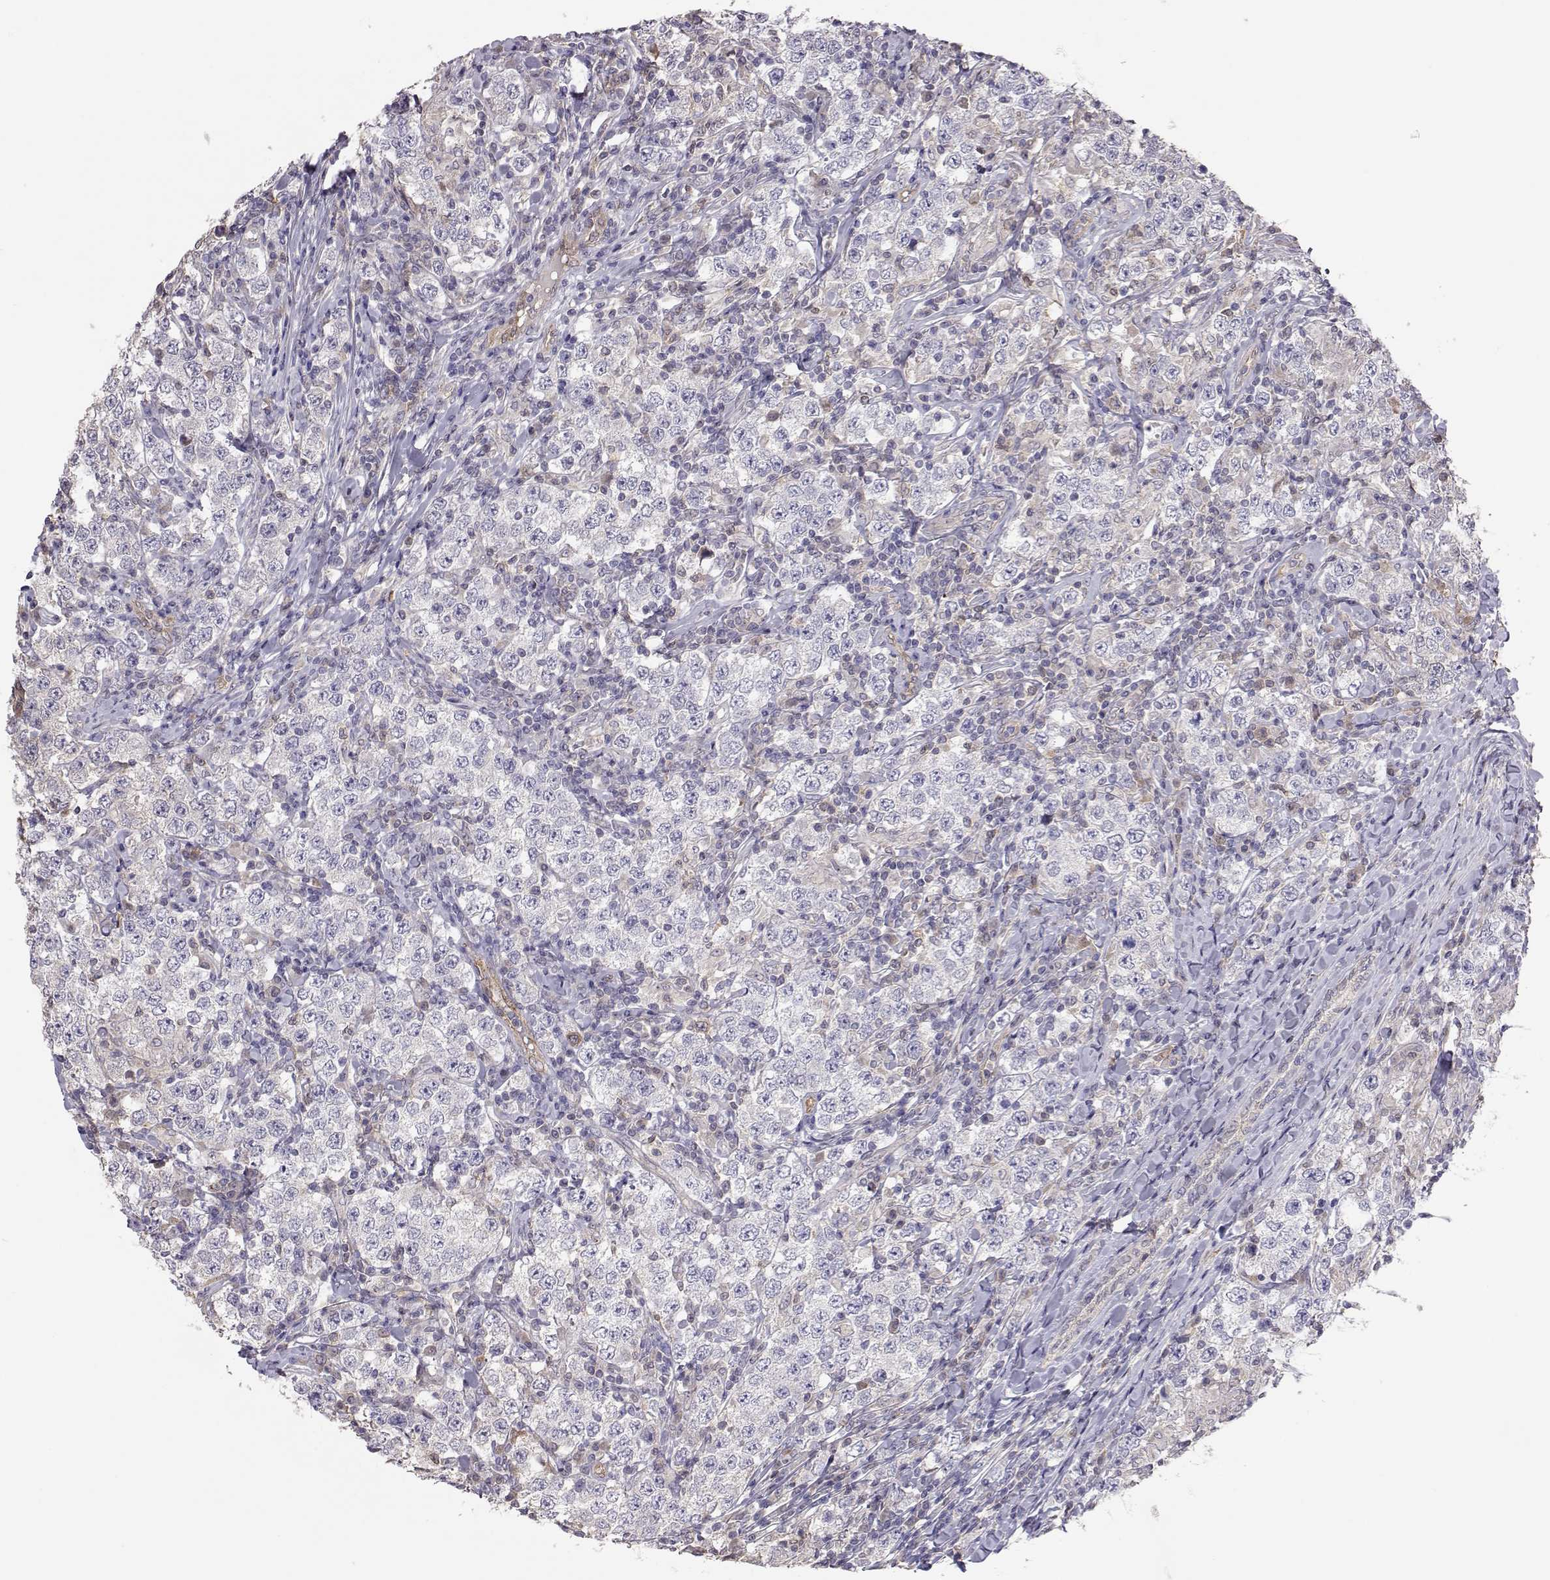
{"staining": {"intensity": "negative", "quantity": "none", "location": "none"}, "tissue": "testis cancer", "cell_type": "Tumor cells", "image_type": "cancer", "snomed": [{"axis": "morphology", "description": "Seminoma, NOS"}, {"axis": "morphology", "description": "Carcinoma, Embryonal, NOS"}, {"axis": "topography", "description": "Testis"}], "caption": "This photomicrograph is of testis seminoma stained with immunohistochemistry (IHC) to label a protein in brown with the nuclei are counter-stained blue. There is no positivity in tumor cells.", "gene": "NCAM2", "patient": {"sex": "male", "age": 41}}